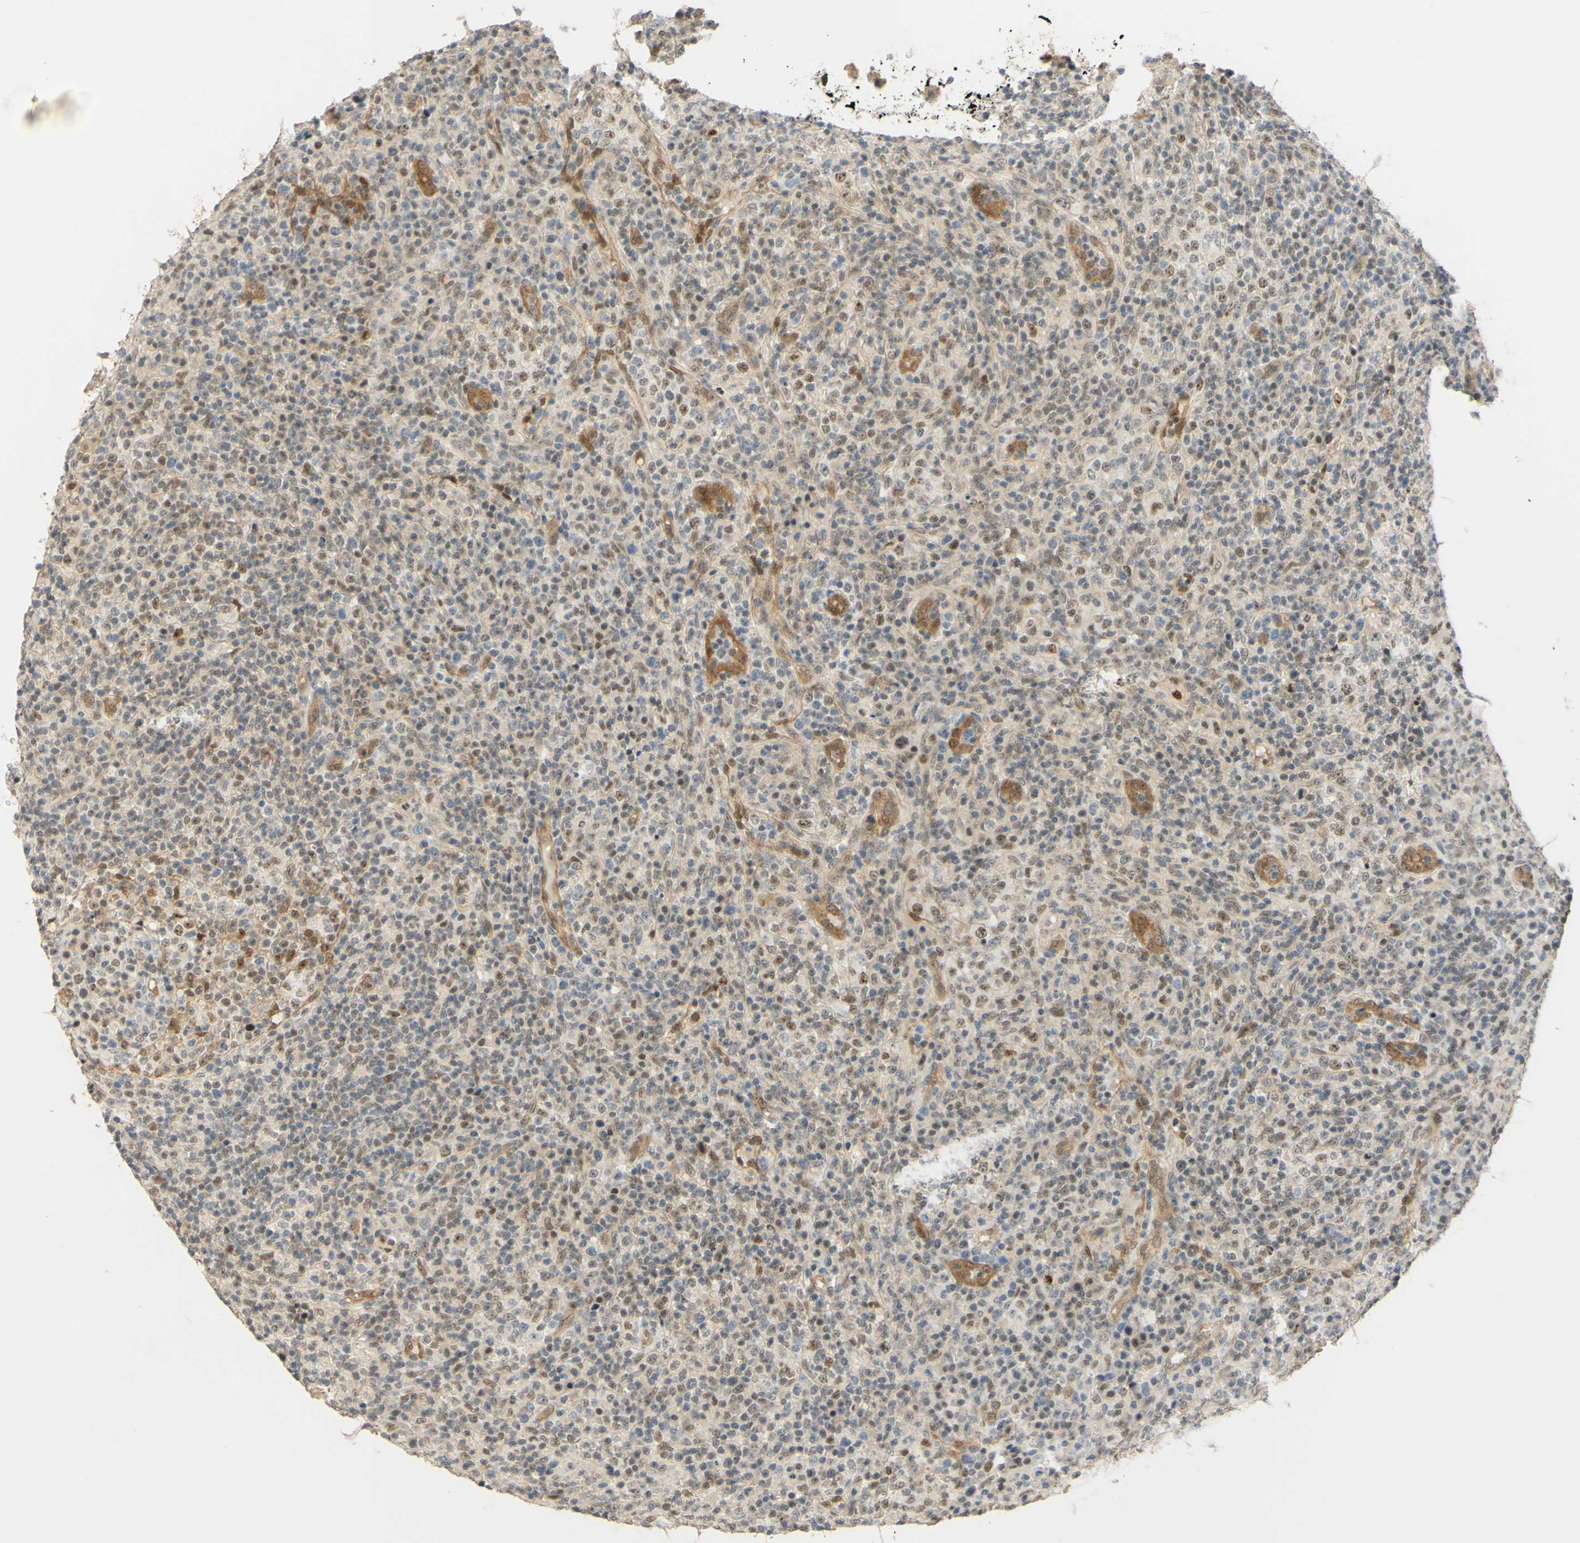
{"staining": {"intensity": "weak", "quantity": "<25%", "location": "cytoplasmic/membranous,nuclear"}, "tissue": "lymphoma", "cell_type": "Tumor cells", "image_type": "cancer", "snomed": [{"axis": "morphology", "description": "Malignant lymphoma, non-Hodgkin's type, High grade"}, {"axis": "topography", "description": "Lymph node"}], "caption": "An IHC histopathology image of malignant lymphoma, non-Hodgkin's type (high-grade) is shown. There is no staining in tumor cells of malignant lymphoma, non-Hodgkin's type (high-grade). (Stains: DAB (3,3'-diaminobenzidine) immunohistochemistry (IHC) with hematoxylin counter stain, Microscopy: brightfield microscopy at high magnification).", "gene": "POLB", "patient": {"sex": "female", "age": 76}}